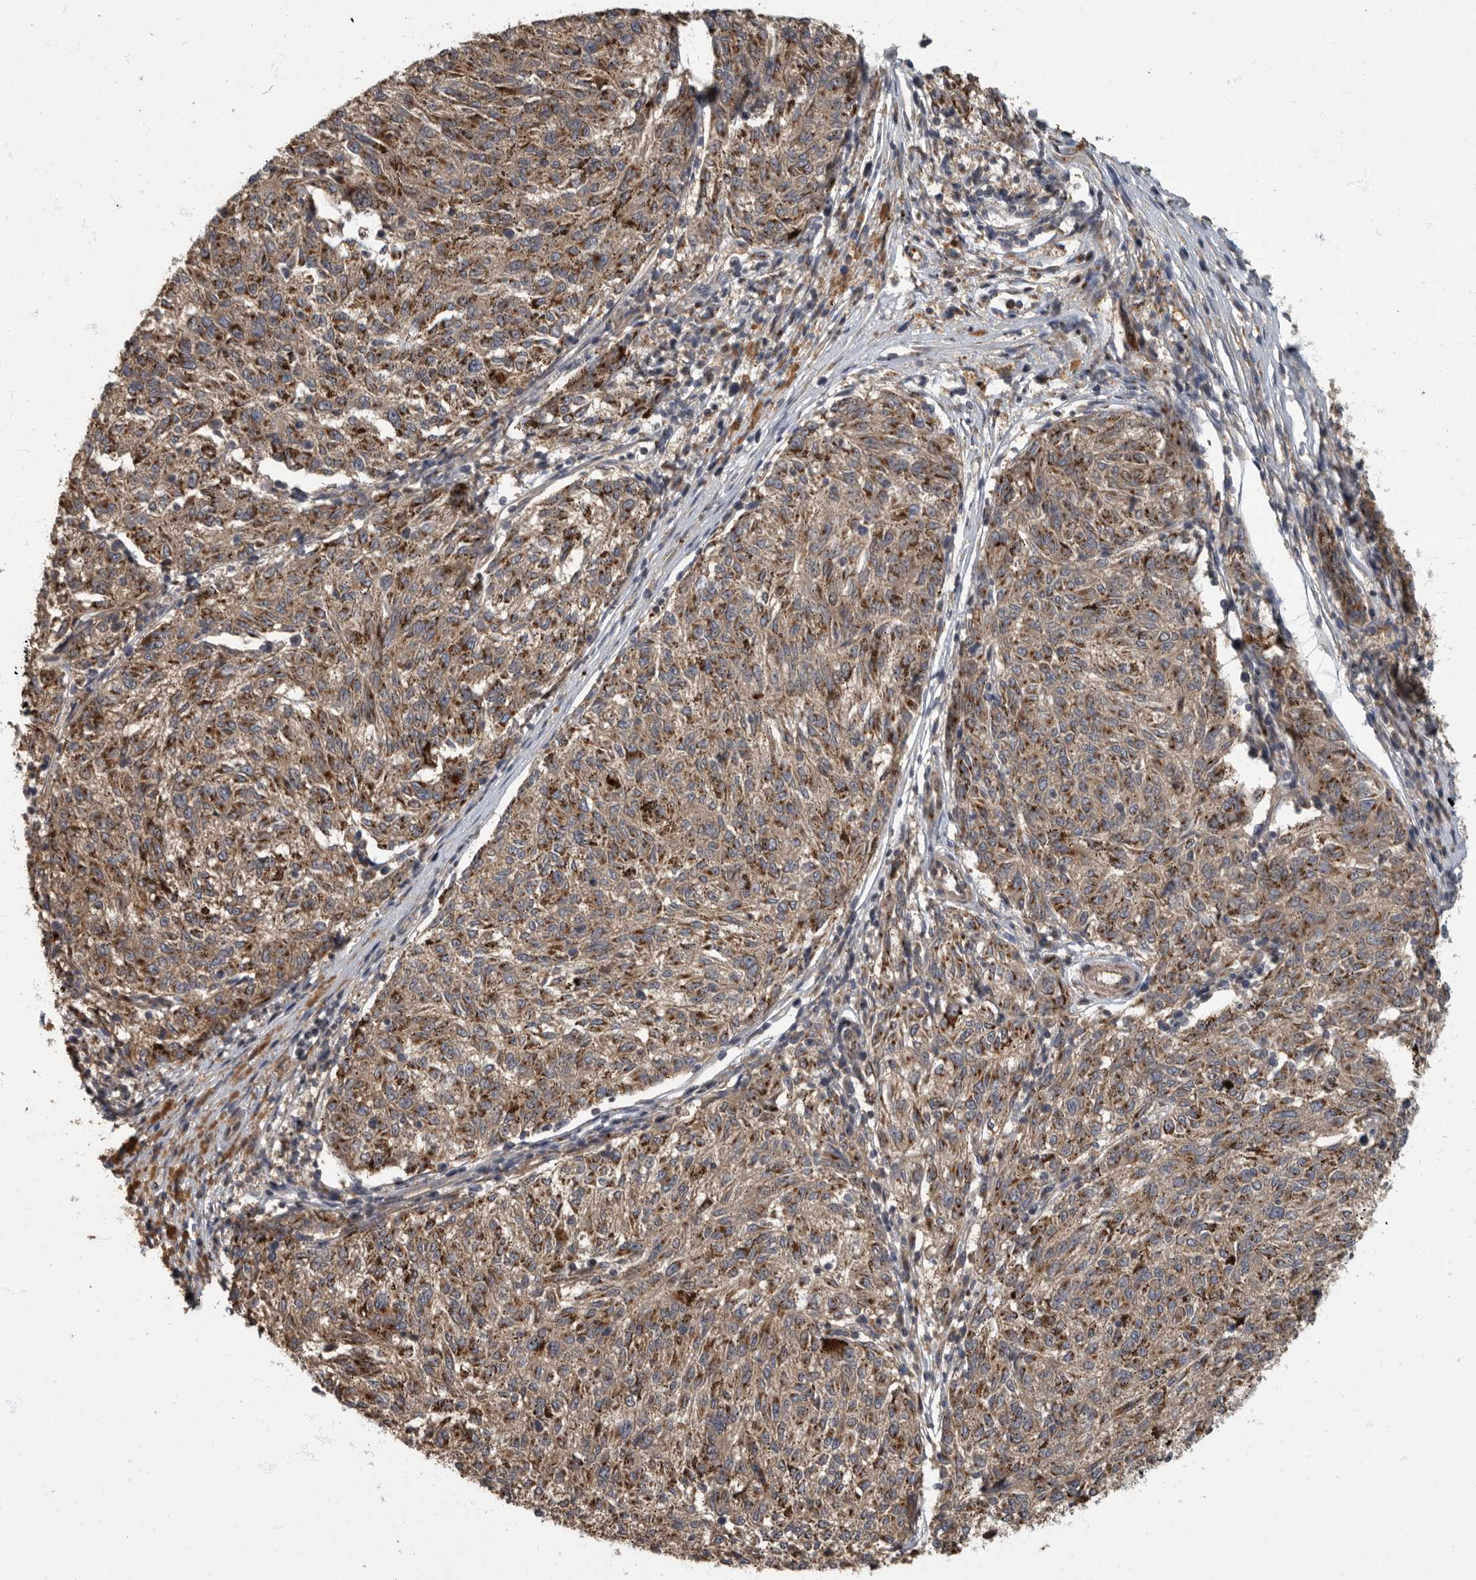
{"staining": {"intensity": "moderate", "quantity": ">75%", "location": "cytoplasmic/membranous"}, "tissue": "melanoma", "cell_type": "Tumor cells", "image_type": "cancer", "snomed": [{"axis": "morphology", "description": "Malignant melanoma, NOS"}, {"axis": "topography", "description": "Skin"}], "caption": "Protein expression analysis of human melanoma reveals moderate cytoplasmic/membranous staining in approximately >75% of tumor cells.", "gene": "IQCK", "patient": {"sex": "female", "age": 72}}